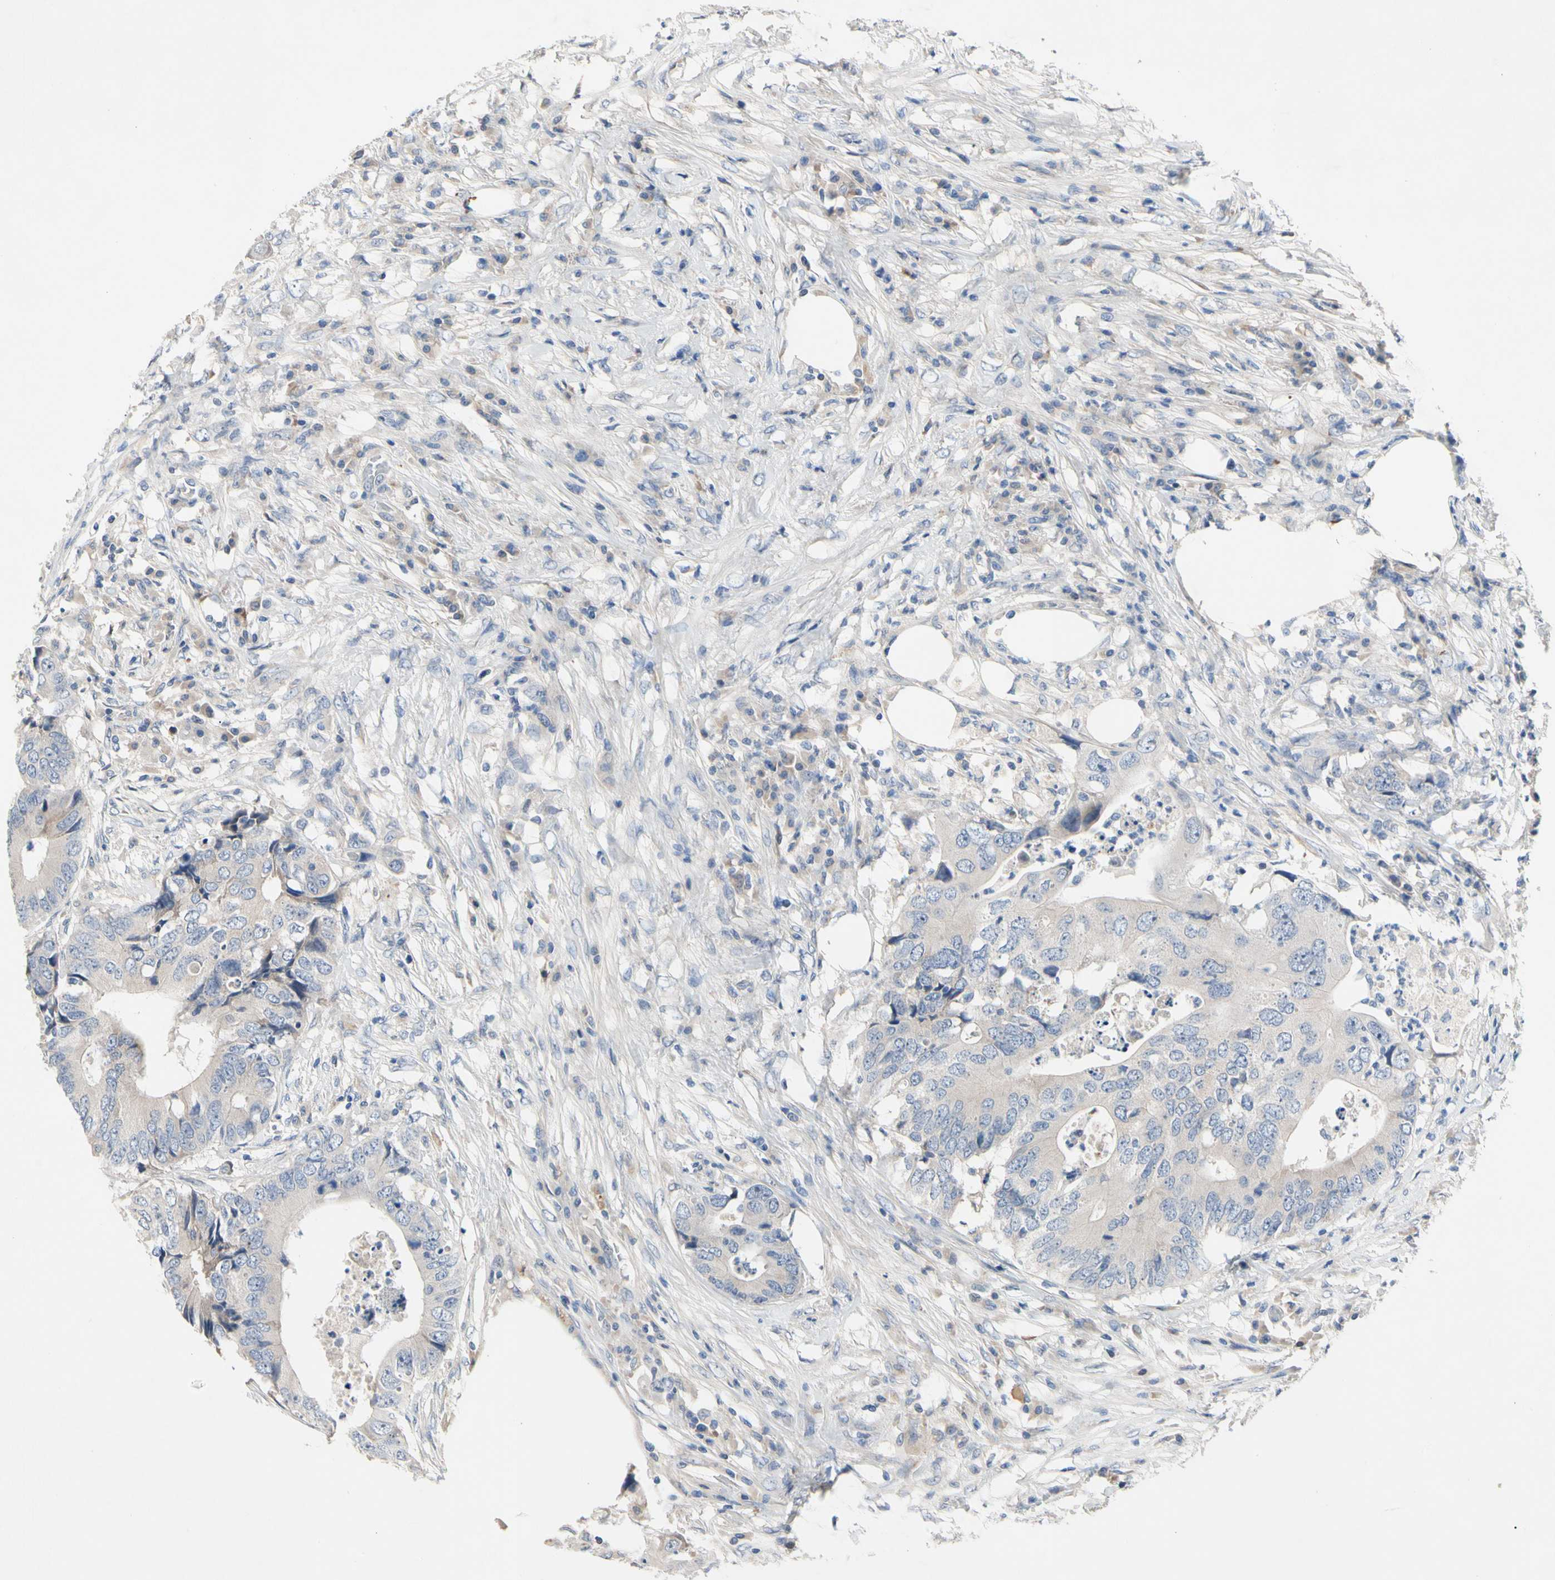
{"staining": {"intensity": "negative", "quantity": "none", "location": "none"}, "tissue": "colorectal cancer", "cell_type": "Tumor cells", "image_type": "cancer", "snomed": [{"axis": "morphology", "description": "Adenocarcinoma, NOS"}, {"axis": "topography", "description": "Colon"}], "caption": "Human adenocarcinoma (colorectal) stained for a protein using IHC demonstrates no staining in tumor cells.", "gene": "GAS6", "patient": {"sex": "male", "age": 71}}